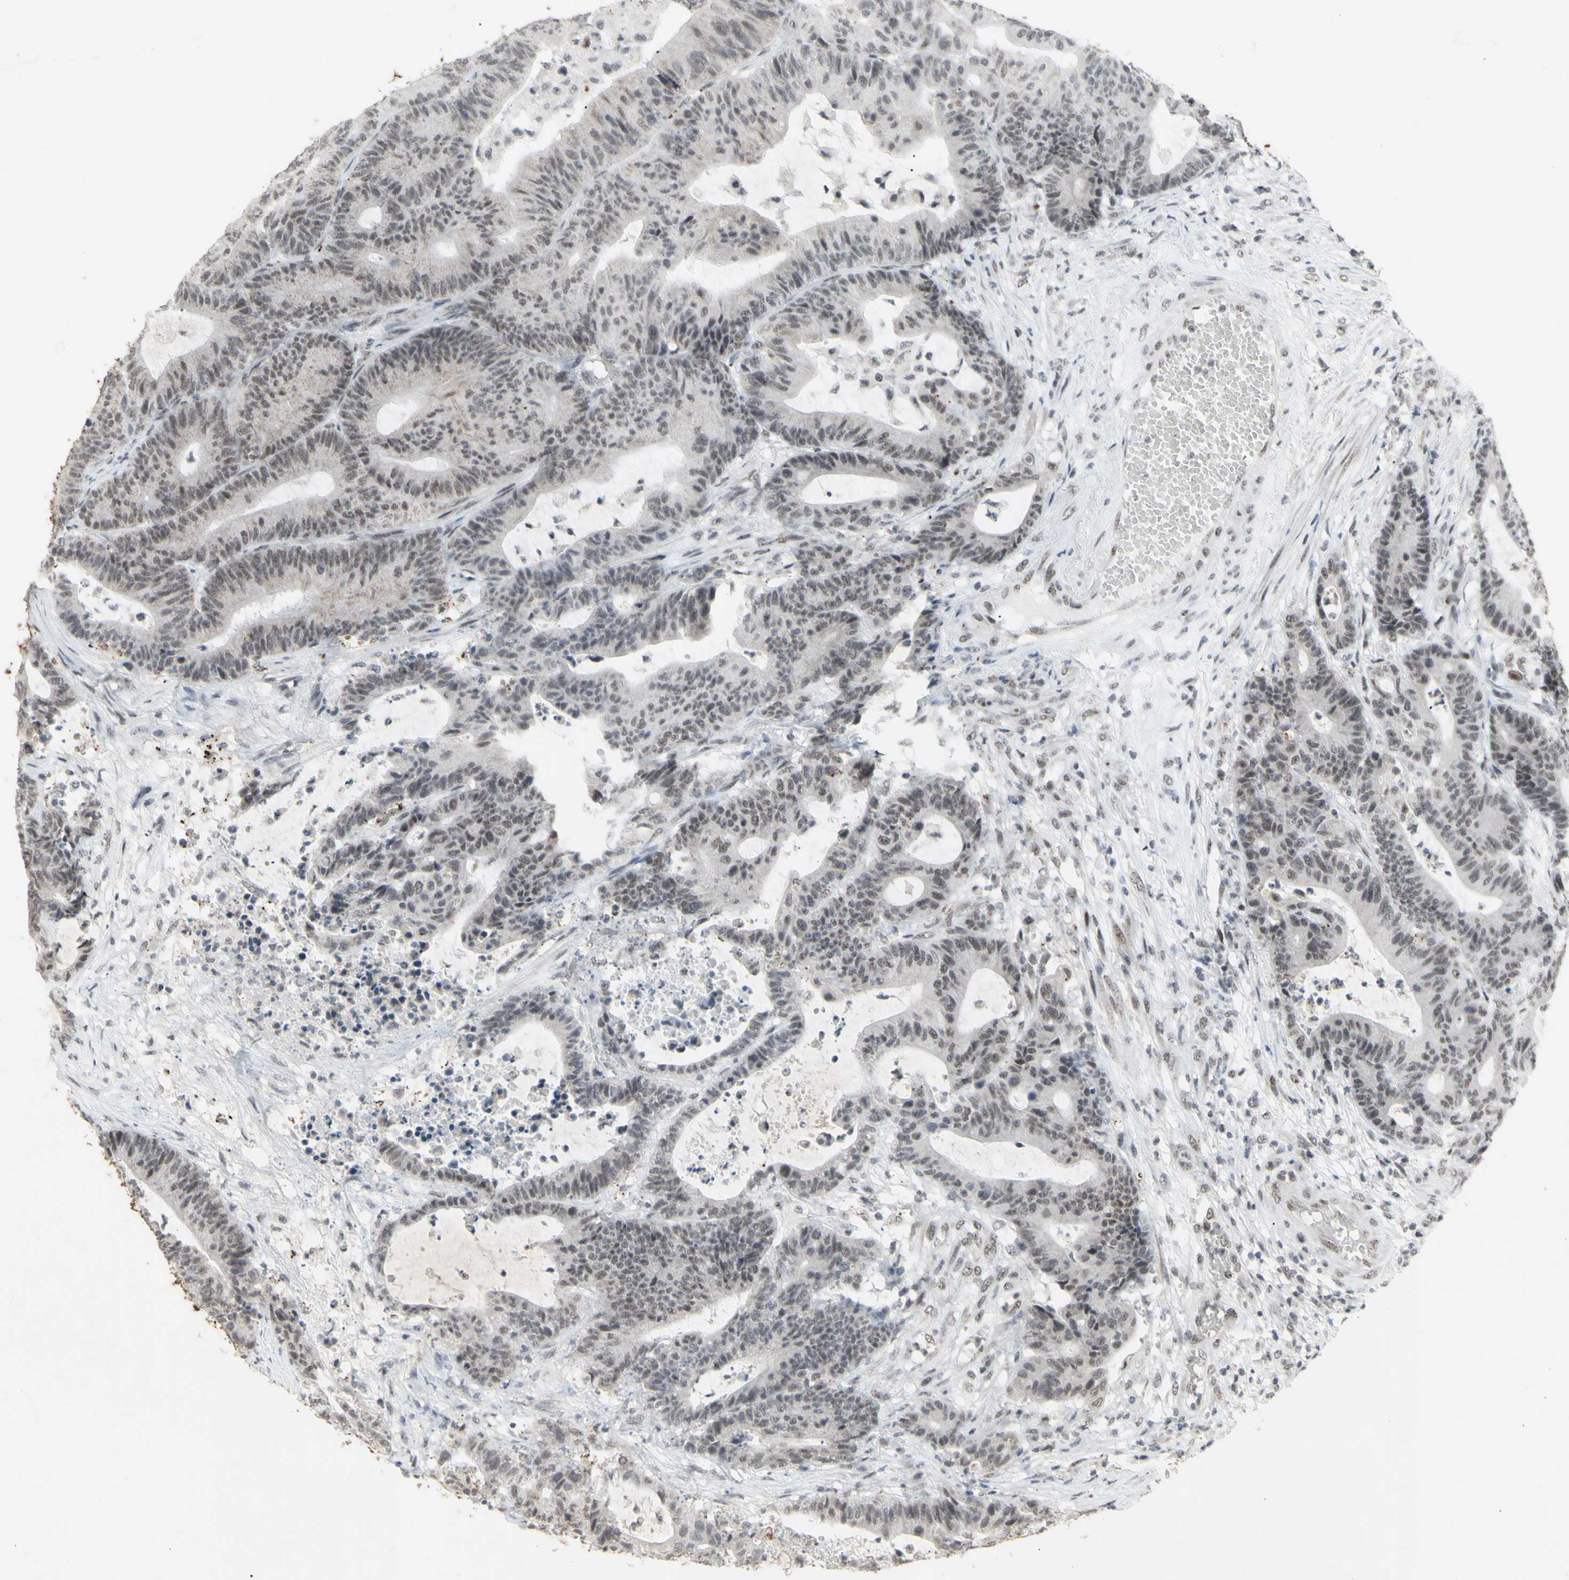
{"staining": {"intensity": "negative", "quantity": "none", "location": "none"}, "tissue": "colorectal cancer", "cell_type": "Tumor cells", "image_type": "cancer", "snomed": [{"axis": "morphology", "description": "Adenocarcinoma, NOS"}, {"axis": "topography", "description": "Colon"}], "caption": "IHC image of adenocarcinoma (colorectal) stained for a protein (brown), which reveals no expression in tumor cells.", "gene": "CENPB", "patient": {"sex": "female", "age": 84}}